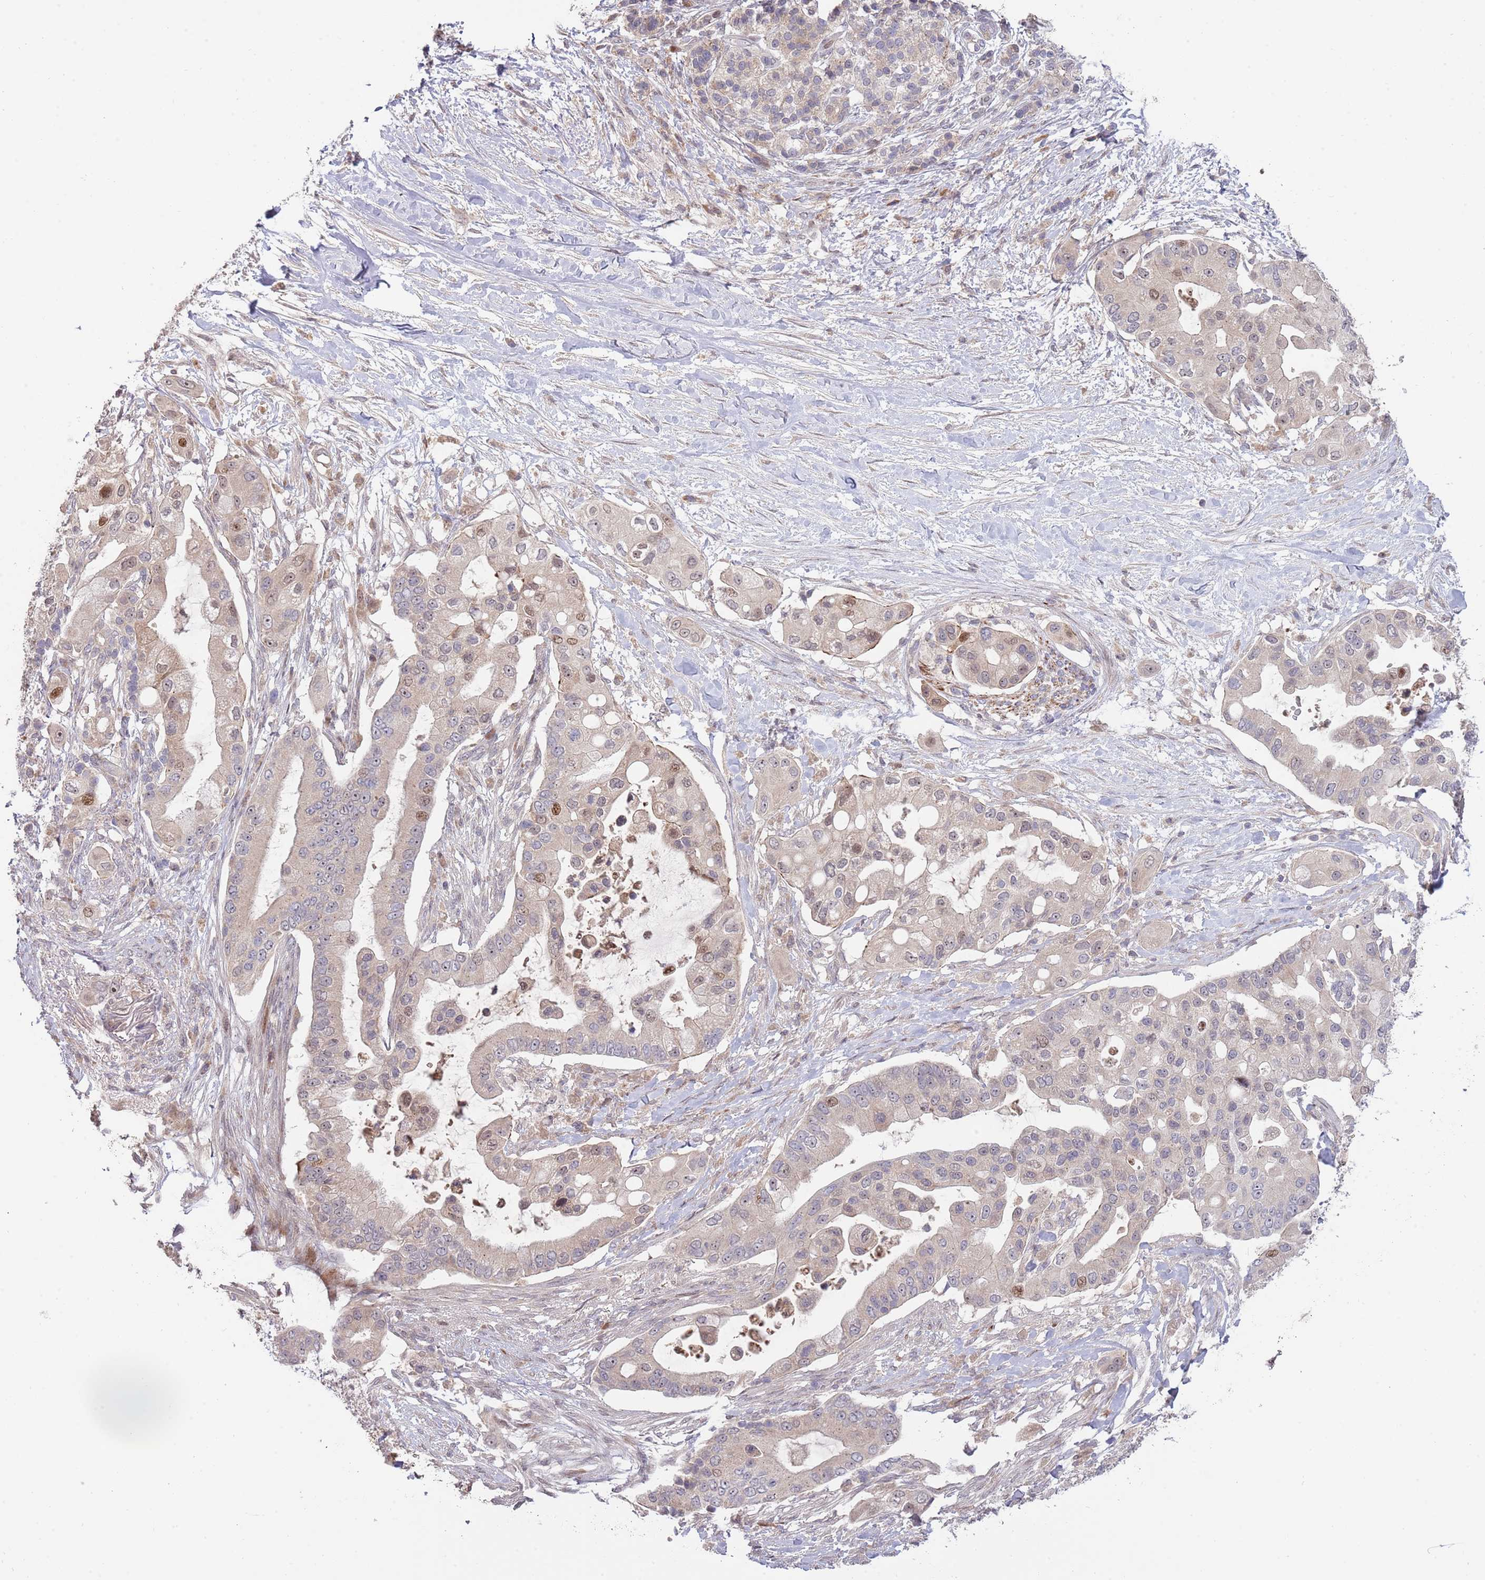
{"staining": {"intensity": "moderate", "quantity": "<25%", "location": "nuclear"}, "tissue": "pancreatic cancer", "cell_type": "Tumor cells", "image_type": "cancer", "snomed": [{"axis": "morphology", "description": "Adenocarcinoma, NOS"}, {"axis": "topography", "description": "Pancreas"}], "caption": "Pancreatic cancer (adenocarcinoma) stained with DAB (3,3'-diaminobenzidine) IHC exhibits low levels of moderate nuclear staining in about <25% of tumor cells. Nuclei are stained in blue.", "gene": "SYNDIG1L", "patient": {"sex": "male", "age": 57}}